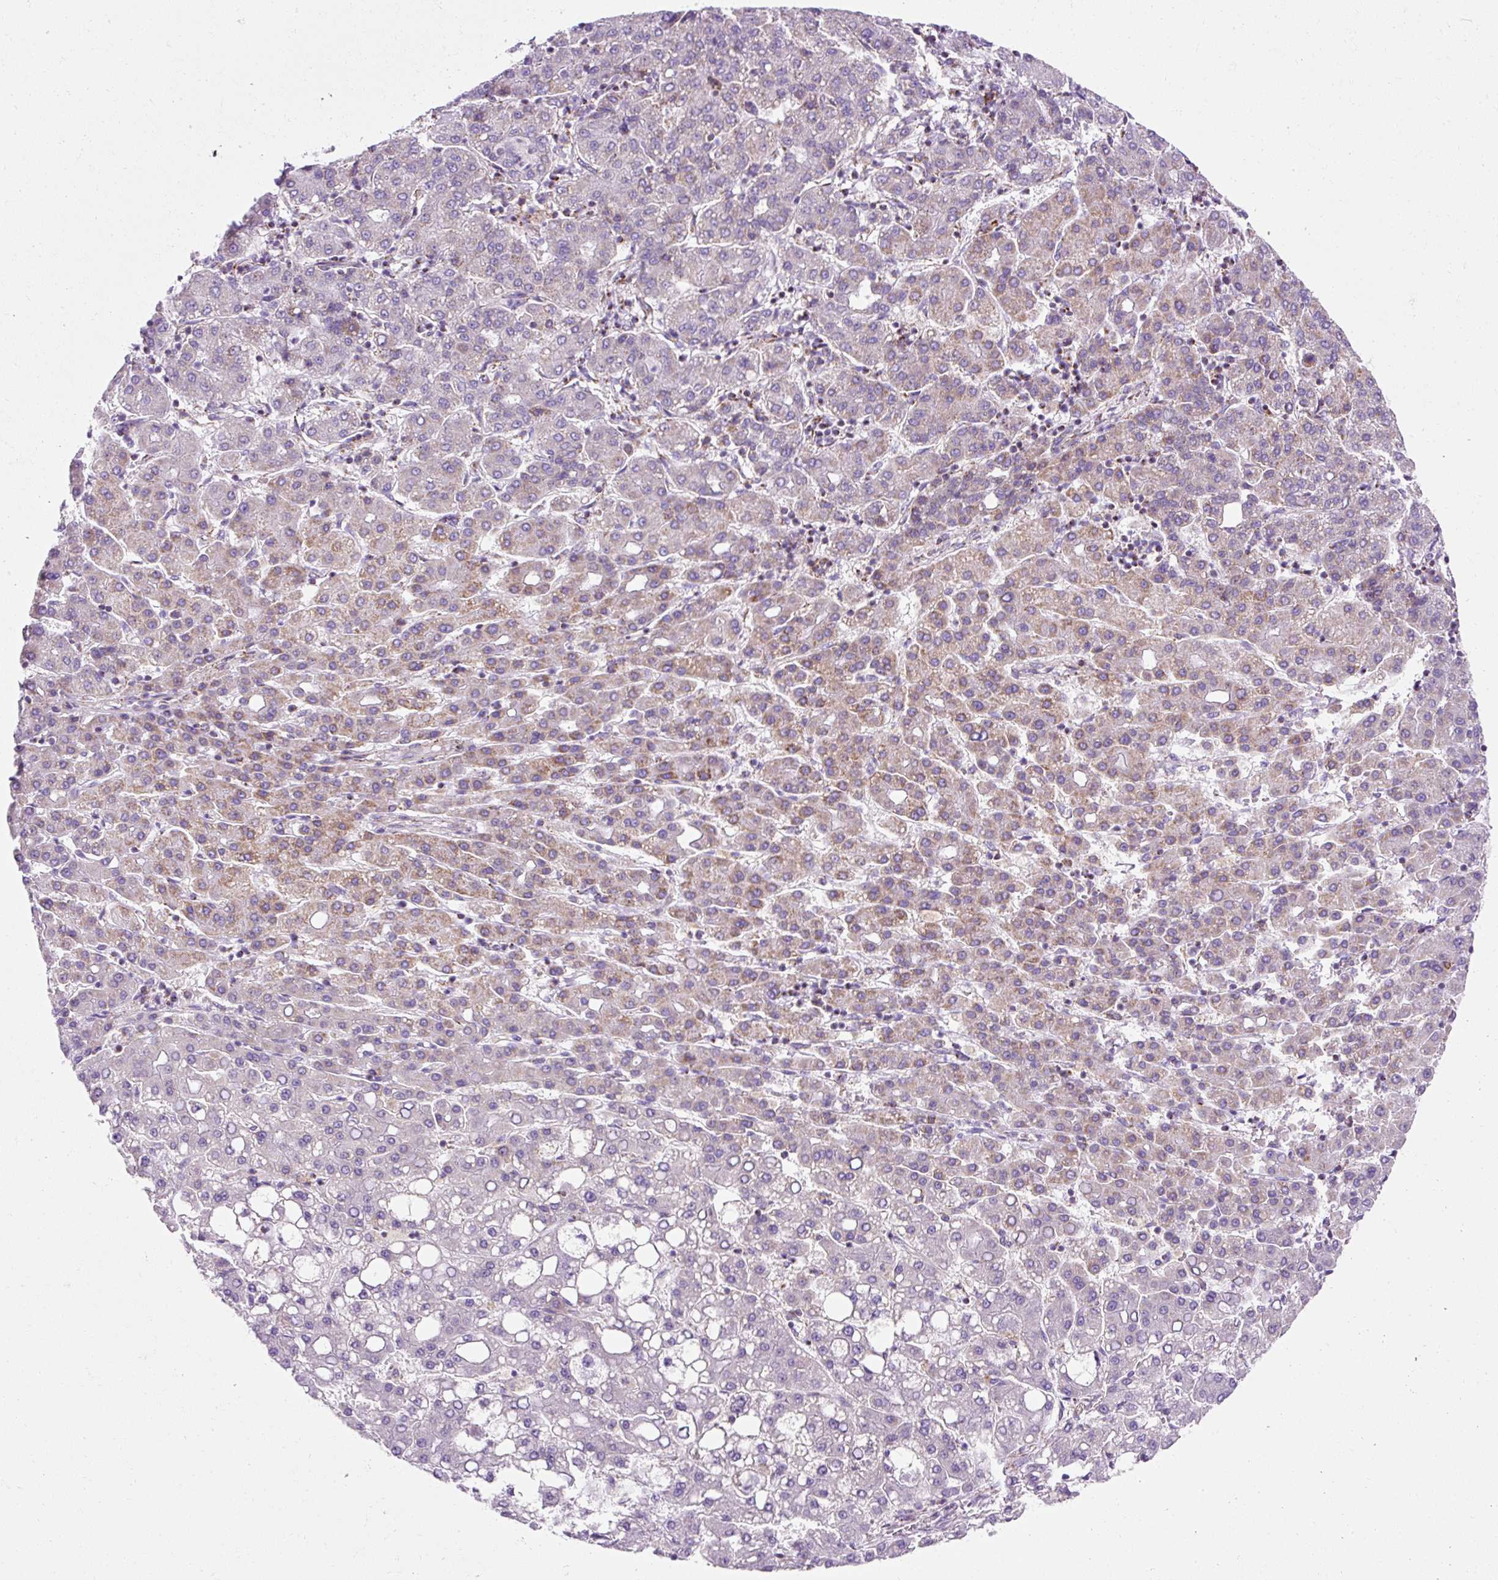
{"staining": {"intensity": "weak", "quantity": "25%-75%", "location": "cytoplasmic/membranous"}, "tissue": "liver cancer", "cell_type": "Tumor cells", "image_type": "cancer", "snomed": [{"axis": "morphology", "description": "Carcinoma, Hepatocellular, NOS"}, {"axis": "topography", "description": "Liver"}], "caption": "This histopathology image shows liver hepatocellular carcinoma stained with immunohistochemistry to label a protein in brown. The cytoplasmic/membranous of tumor cells show weak positivity for the protein. Nuclei are counter-stained blue.", "gene": "PLPP2", "patient": {"sex": "male", "age": 65}}